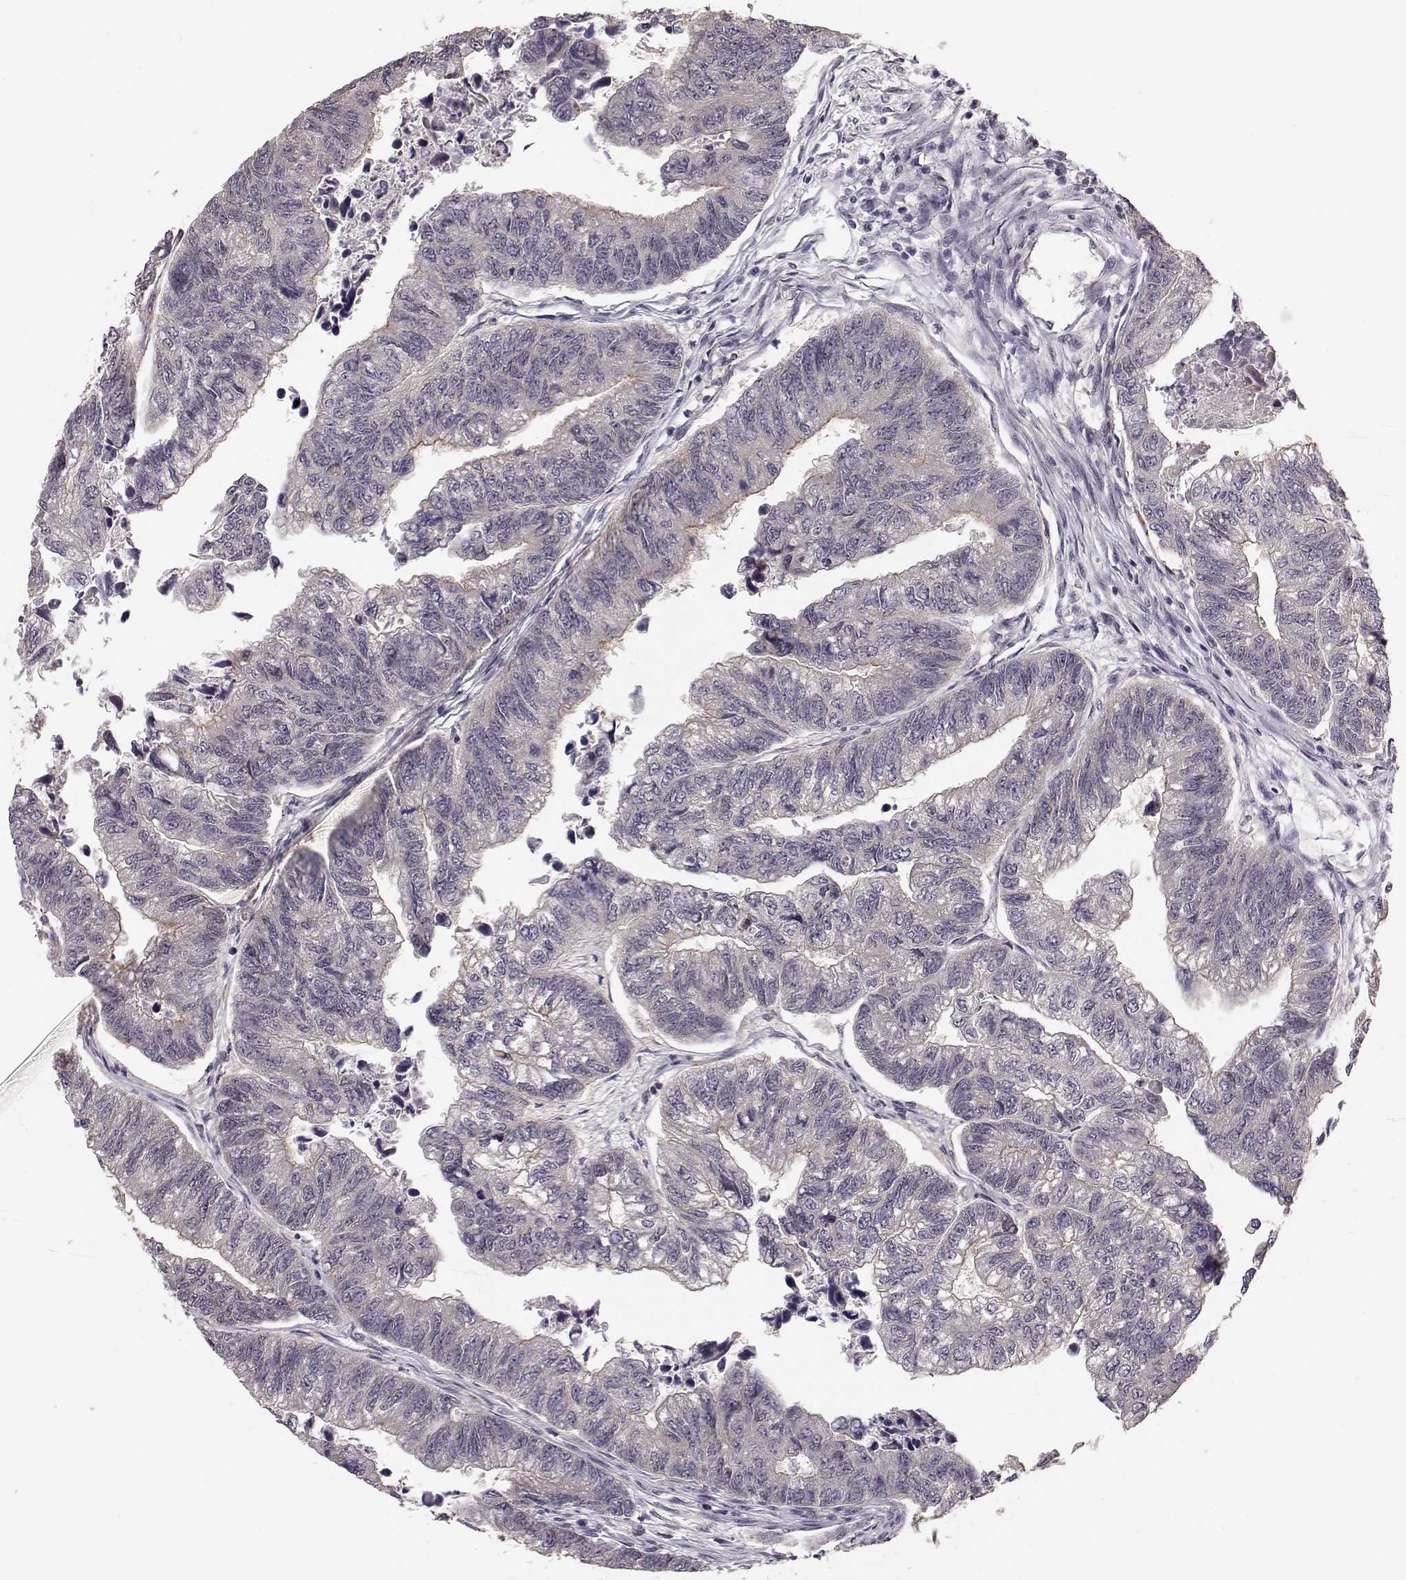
{"staining": {"intensity": "moderate", "quantity": "<25%", "location": "cytoplasmic/membranous"}, "tissue": "colorectal cancer", "cell_type": "Tumor cells", "image_type": "cancer", "snomed": [{"axis": "morphology", "description": "Adenocarcinoma, NOS"}, {"axis": "topography", "description": "Colon"}], "caption": "This image reveals IHC staining of human colorectal cancer (adenocarcinoma), with low moderate cytoplasmic/membranous expression in about <25% of tumor cells.", "gene": "PLEKHG3", "patient": {"sex": "female", "age": 65}}